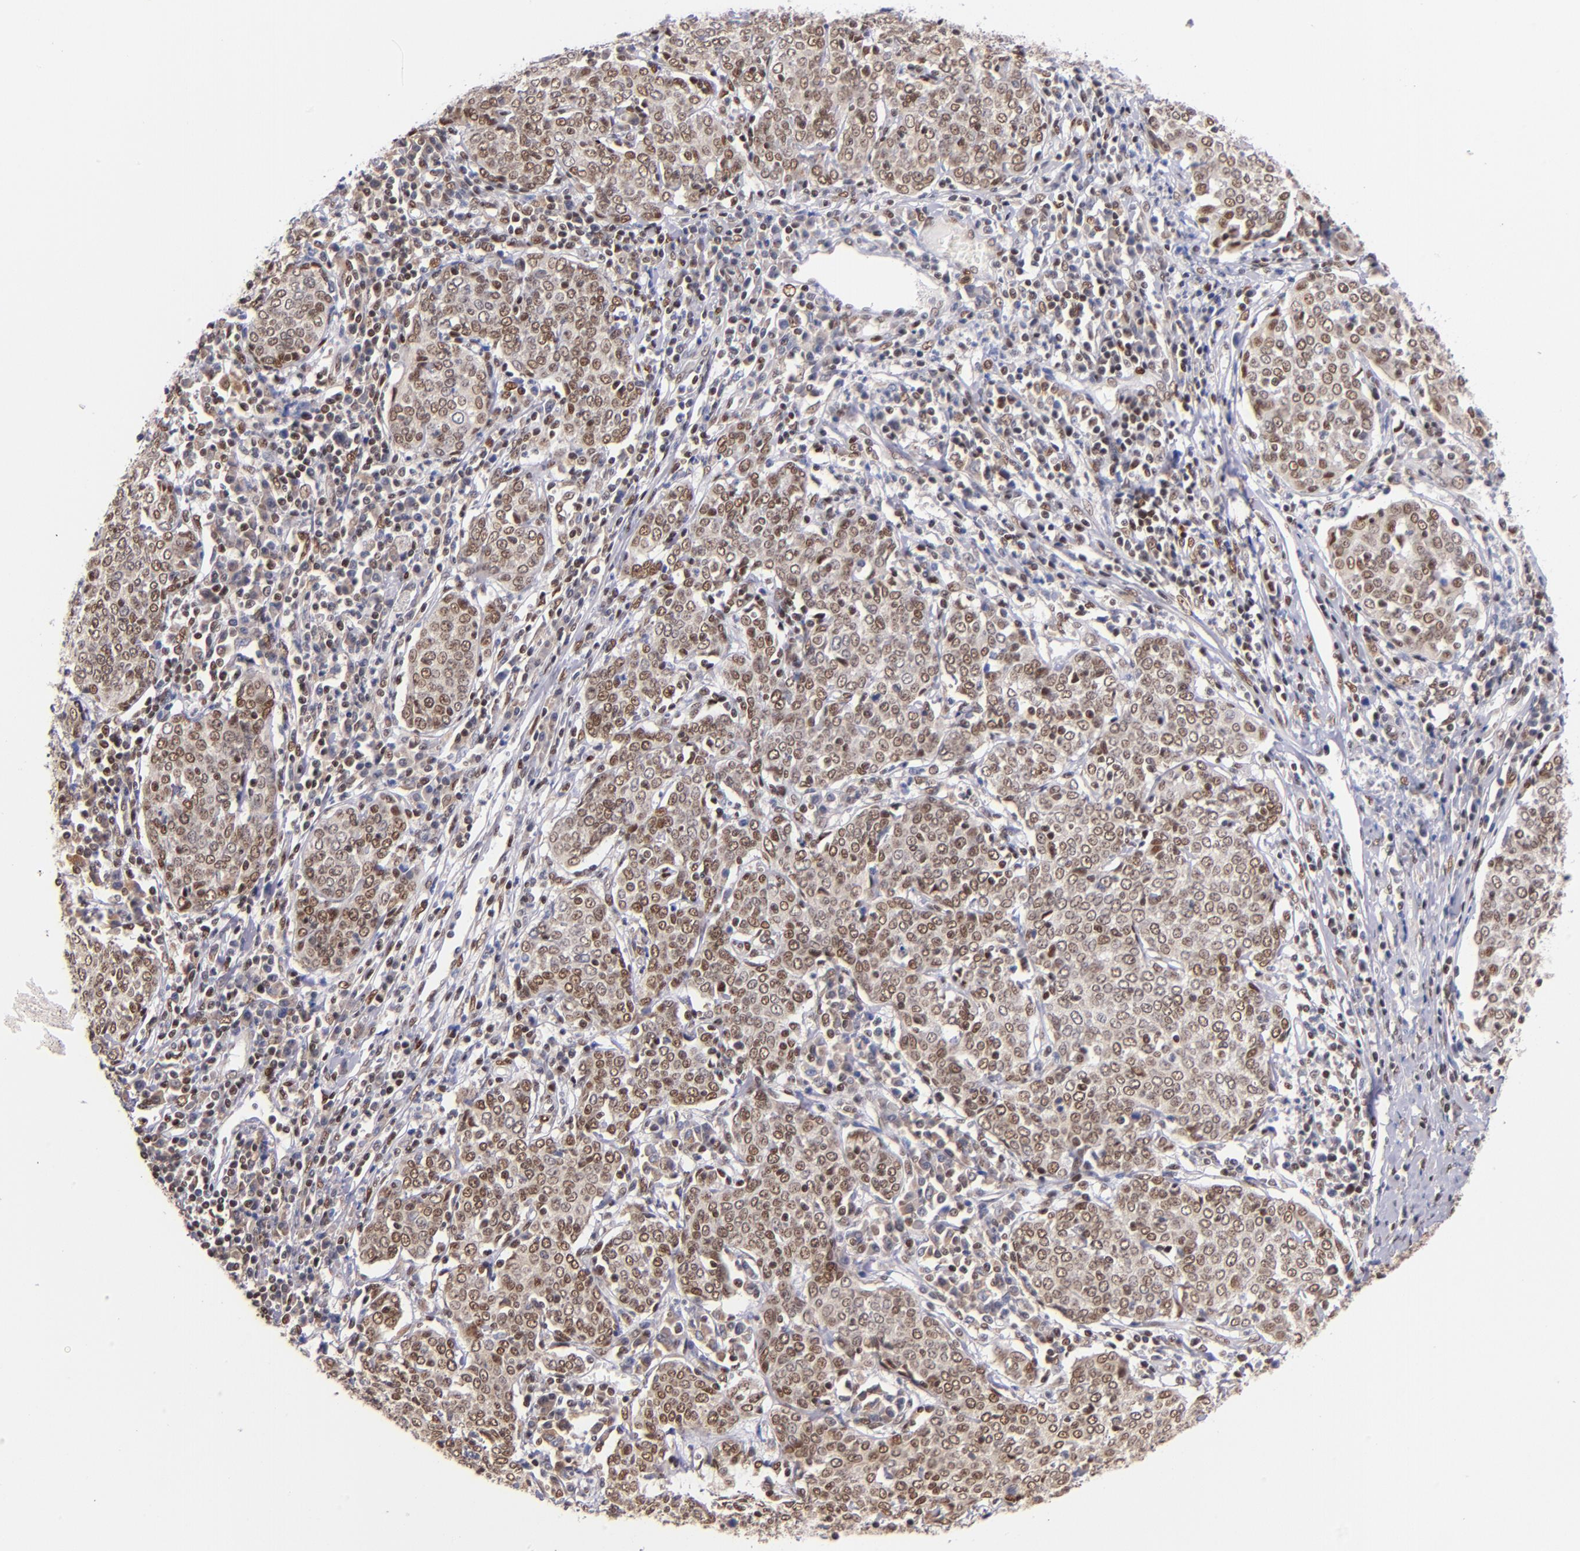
{"staining": {"intensity": "moderate", "quantity": "25%-75%", "location": "nuclear"}, "tissue": "cervical cancer", "cell_type": "Tumor cells", "image_type": "cancer", "snomed": [{"axis": "morphology", "description": "Squamous cell carcinoma, NOS"}, {"axis": "topography", "description": "Cervix"}], "caption": "The immunohistochemical stain shows moderate nuclear positivity in tumor cells of cervical cancer tissue.", "gene": "SRF", "patient": {"sex": "female", "age": 40}}